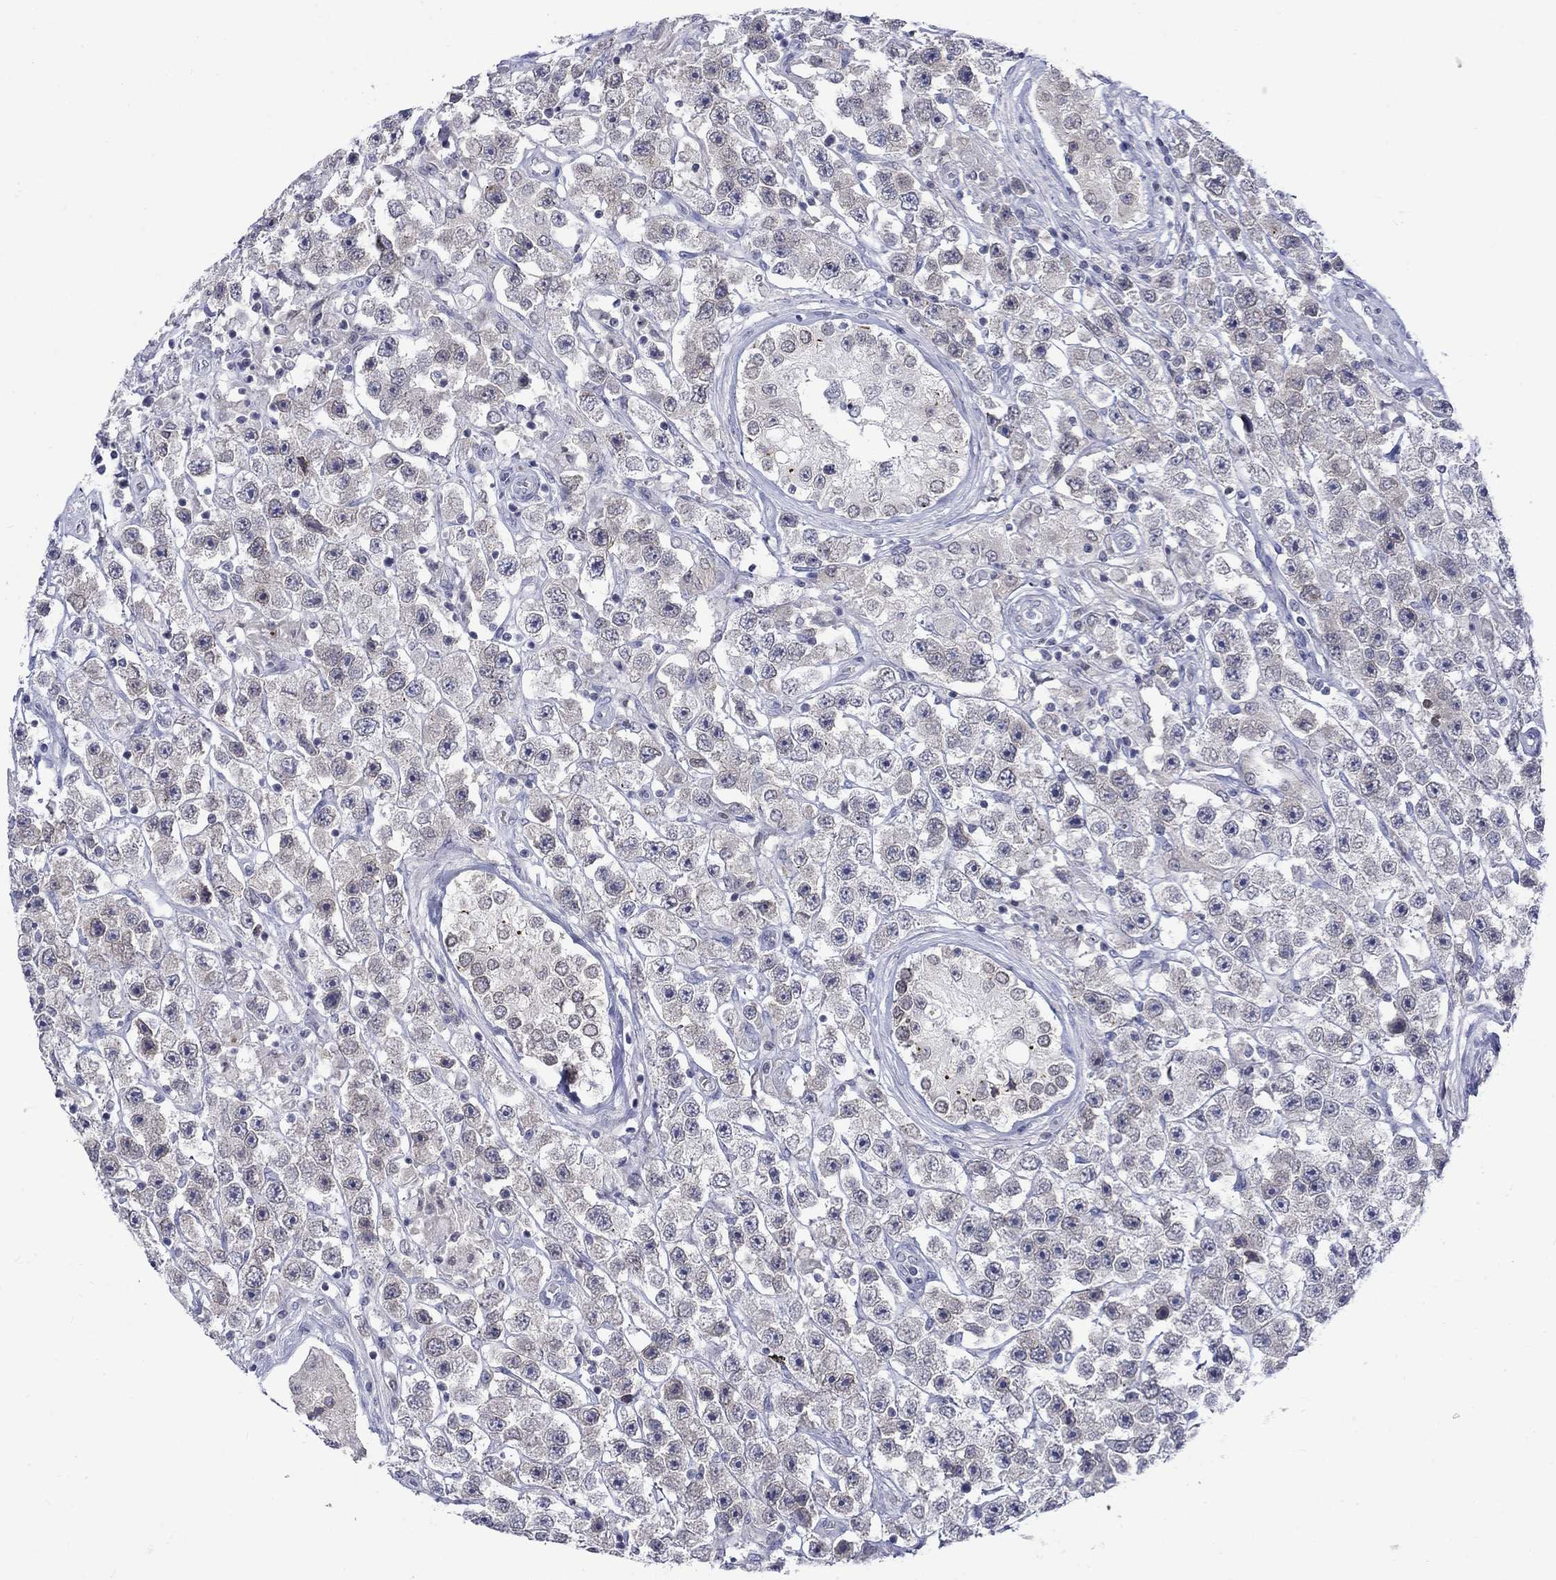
{"staining": {"intensity": "negative", "quantity": "none", "location": "none"}, "tissue": "testis cancer", "cell_type": "Tumor cells", "image_type": "cancer", "snomed": [{"axis": "morphology", "description": "Seminoma, NOS"}, {"axis": "topography", "description": "Testis"}], "caption": "Immunohistochemistry of seminoma (testis) displays no staining in tumor cells.", "gene": "NSMF", "patient": {"sex": "male", "age": 45}}